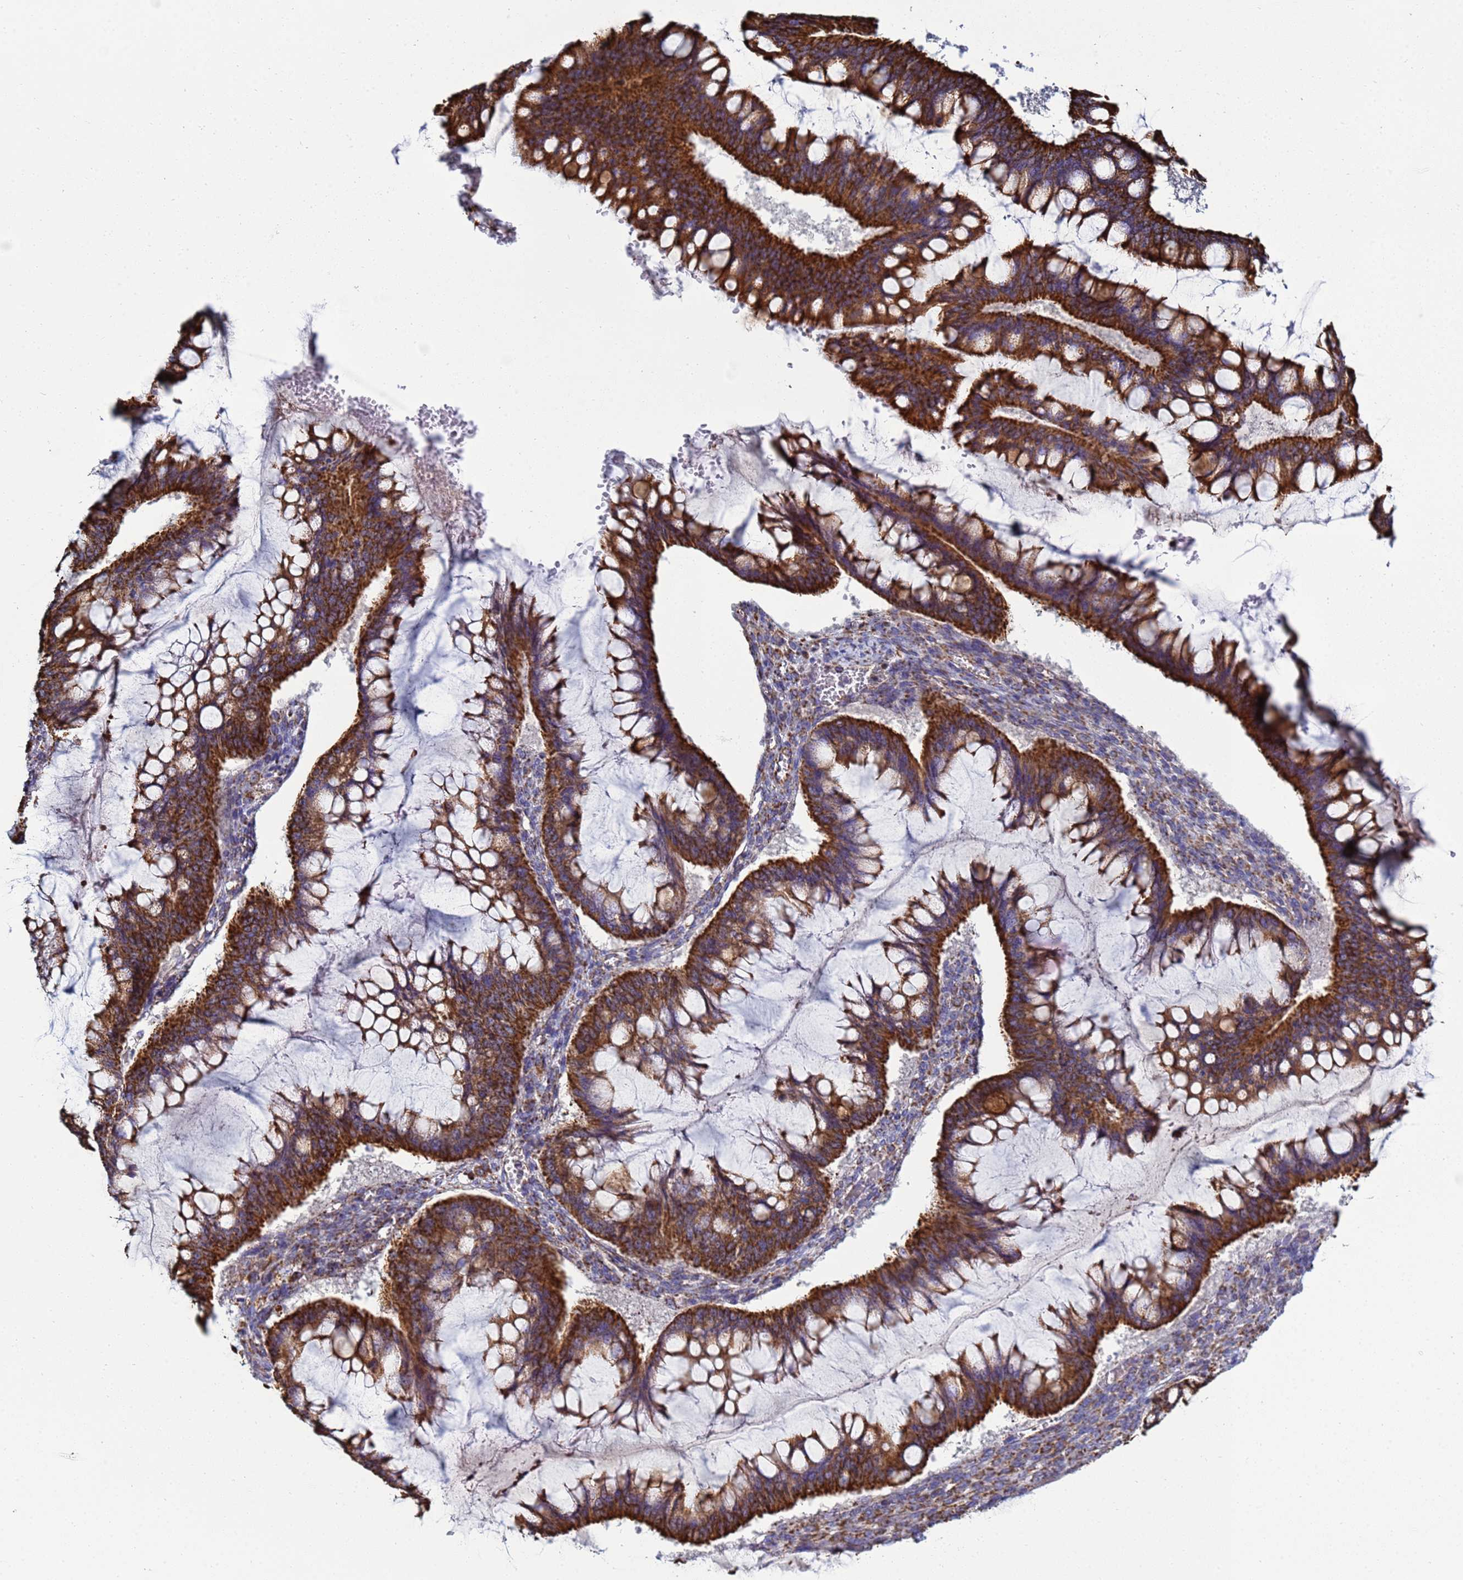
{"staining": {"intensity": "strong", "quantity": ">75%", "location": "cytoplasmic/membranous"}, "tissue": "ovarian cancer", "cell_type": "Tumor cells", "image_type": "cancer", "snomed": [{"axis": "morphology", "description": "Cystadenocarcinoma, mucinous, NOS"}, {"axis": "topography", "description": "Ovary"}], "caption": "This histopathology image demonstrates IHC staining of ovarian cancer, with high strong cytoplasmic/membranous positivity in about >75% of tumor cells.", "gene": "COQ4", "patient": {"sex": "female", "age": 73}}